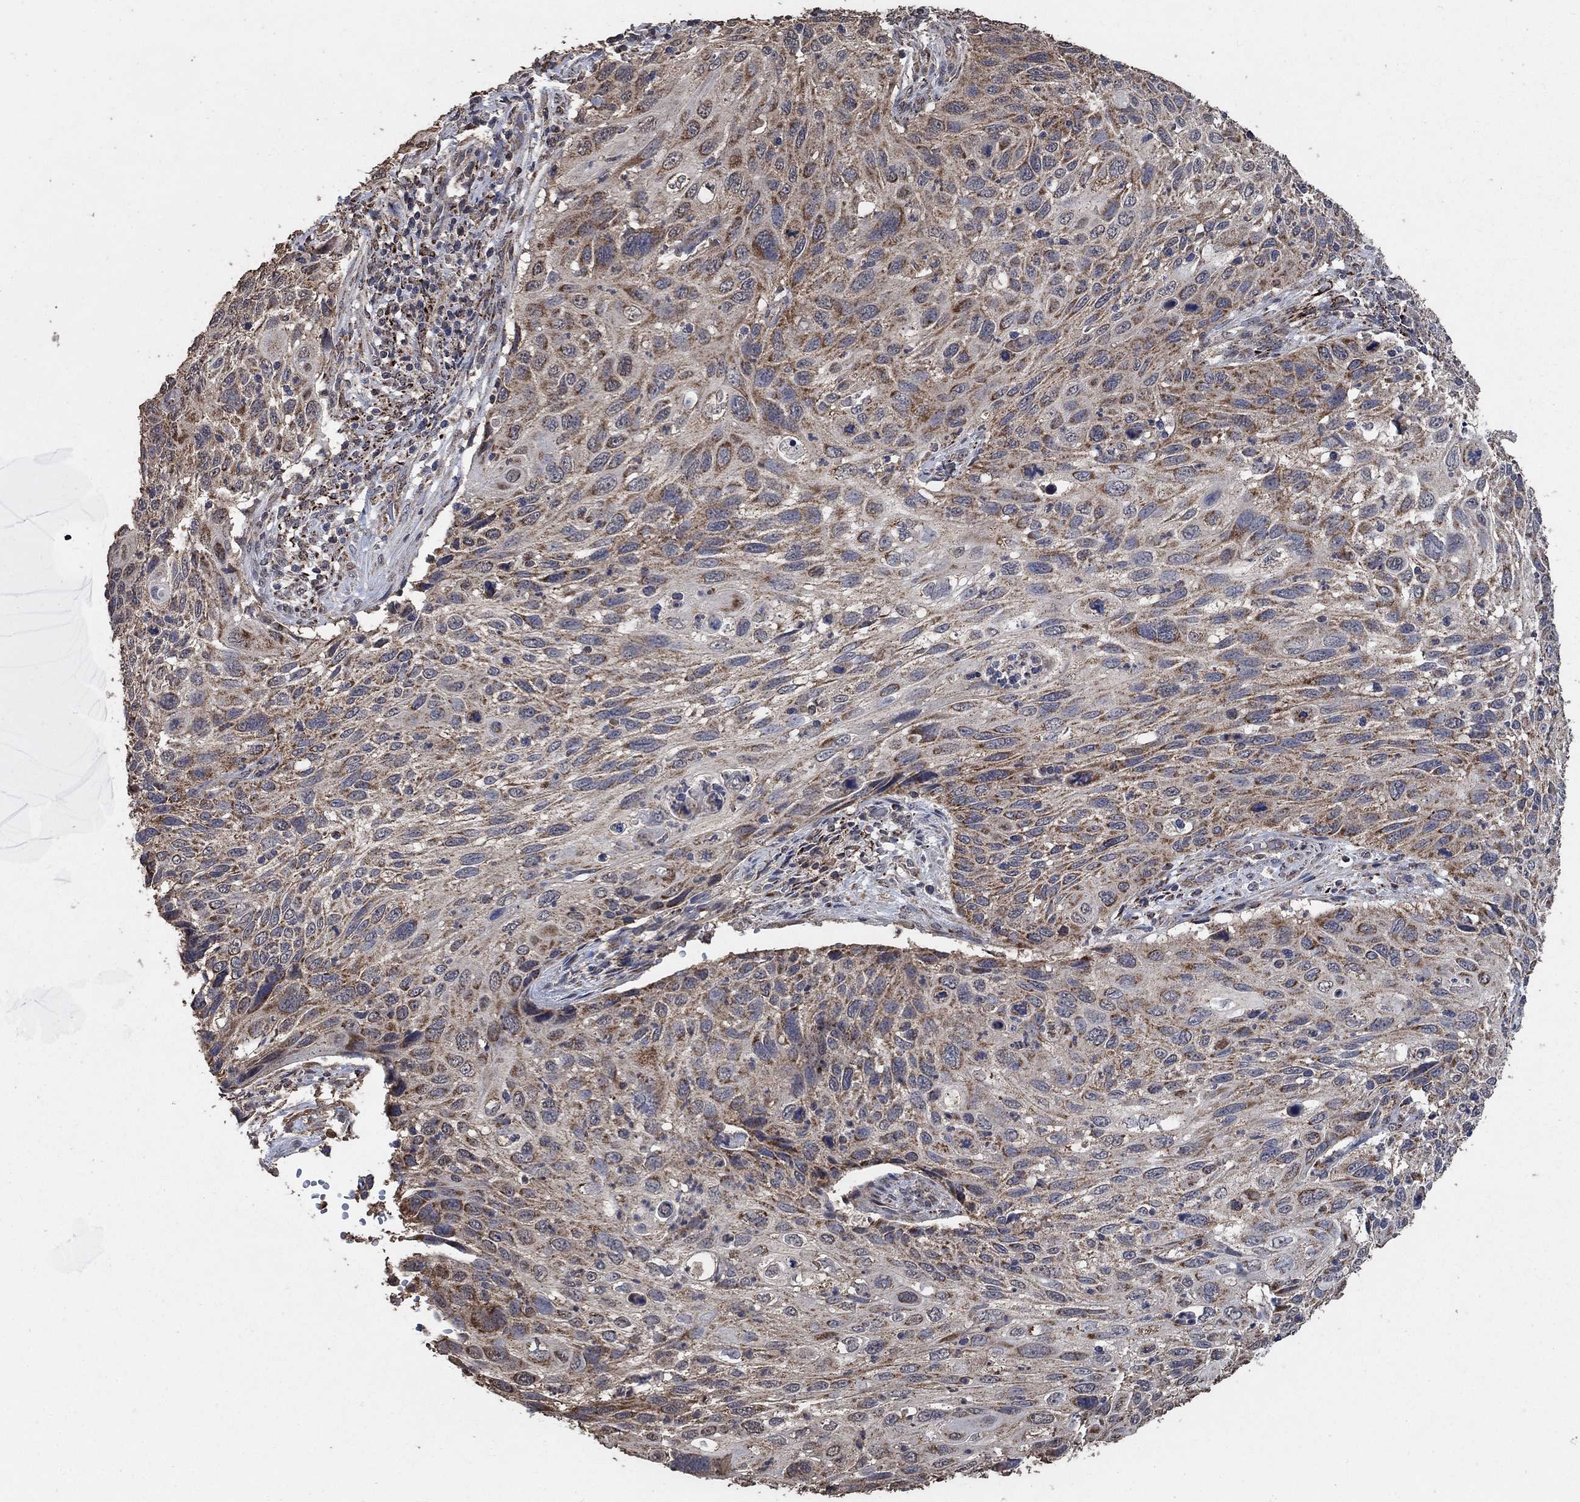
{"staining": {"intensity": "strong", "quantity": "<25%", "location": "cytoplasmic/membranous"}, "tissue": "cervical cancer", "cell_type": "Tumor cells", "image_type": "cancer", "snomed": [{"axis": "morphology", "description": "Squamous cell carcinoma, NOS"}, {"axis": "topography", "description": "Cervix"}], "caption": "Immunohistochemistry (IHC) histopathology image of neoplastic tissue: cervical cancer stained using IHC exhibits medium levels of strong protein expression localized specifically in the cytoplasmic/membranous of tumor cells, appearing as a cytoplasmic/membranous brown color.", "gene": "MRPS24", "patient": {"sex": "female", "age": 70}}